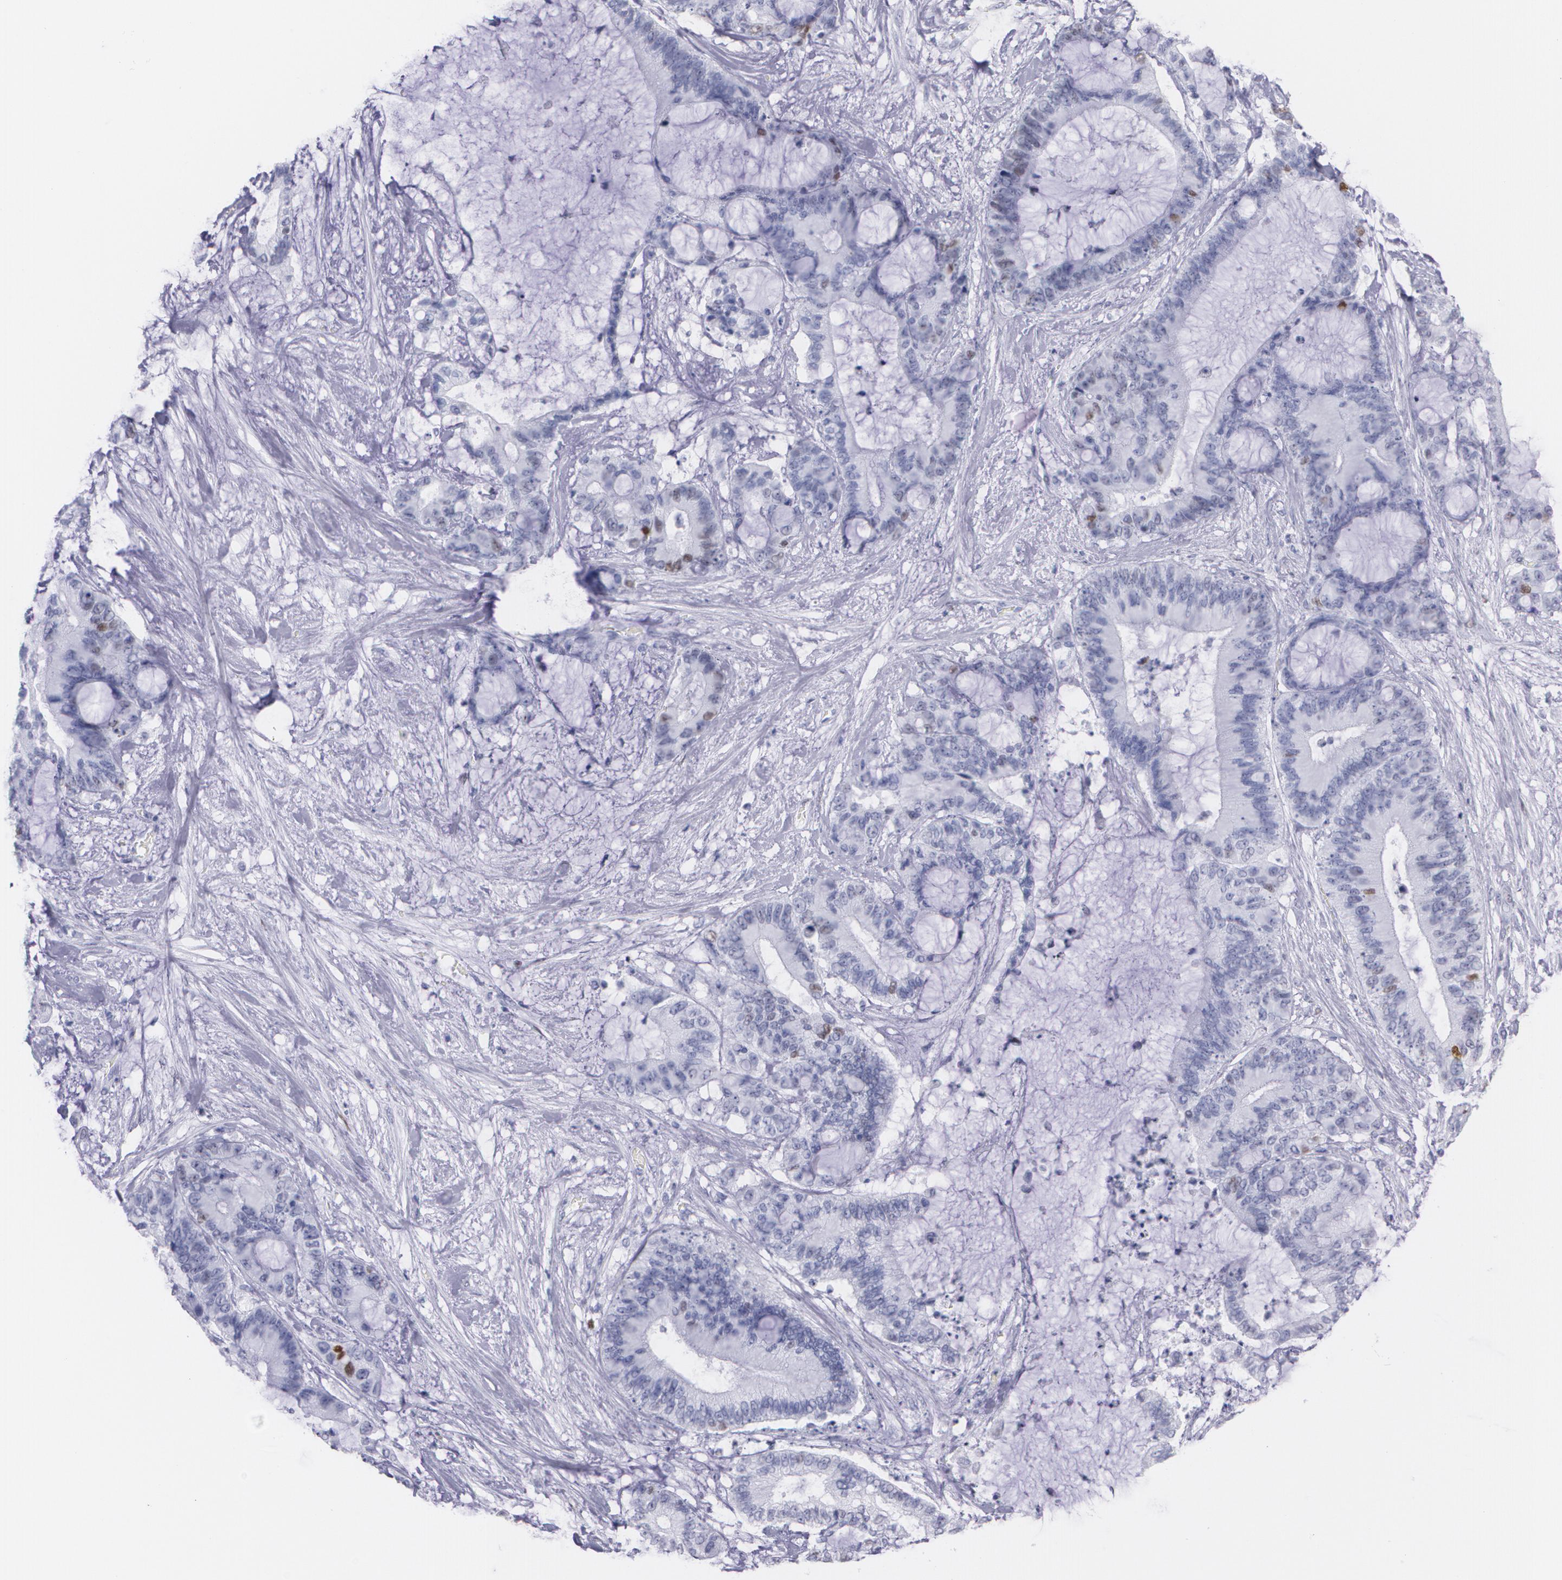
{"staining": {"intensity": "moderate", "quantity": "<25%", "location": "nuclear"}, "tissue": "liver cancer", "cell_type": "Tumor cells", "image_type": "cancer", "snomed": [{"axis": "morphology", "description": "Cholangiocarcinoma"}, {"axis": "topography", "description": "Liver"}], "caption": "Tumor cells show low levels of moderate nuclear staining in approximately <25% of cells in human liver cancer.", "gene": "TP53", "patient": {"sex": "female", "age": 73}}